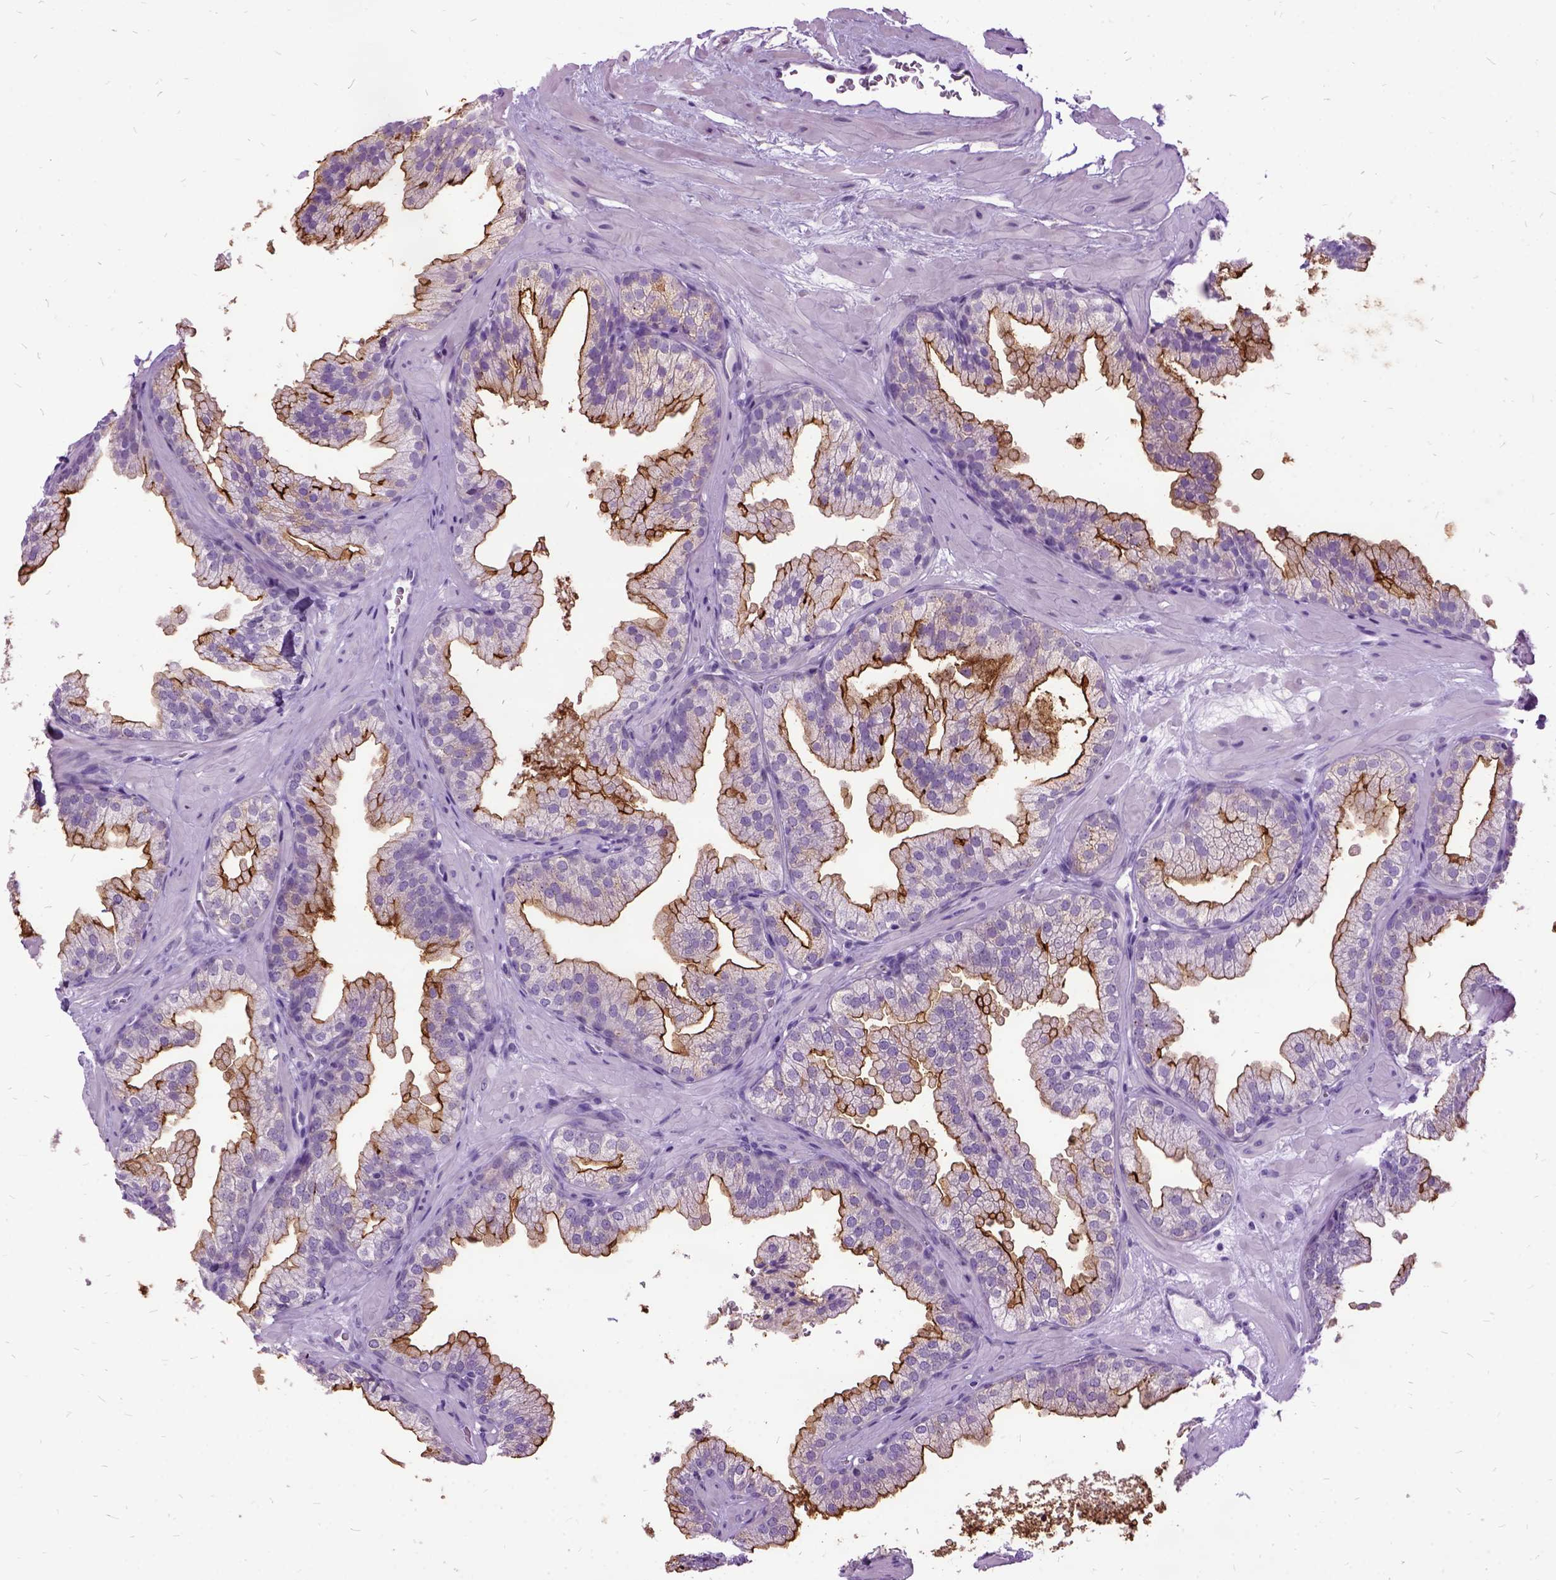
{"staining": {"intensity": "strong", "quantity": "25%-75%", "location": "cytoplasmic/membranous"}, "tissue": "prostate", "cell_type": "Glandular cells", "image_type": "normal", "snomed": [{"axis": "morphology", "description": "Normal tissue, NOS"}, {"axis": "topography", "description": "Prostate"}], "caption": "Prostate stained with immunohistochemistry (IHC) demonstrates strong cytoplasmic/membranous staining in about 25%-75% of glandular cells. The protein of interest is shown in brown color, while the nuclei are stained blue.", "gene": "MME", "patient": {"sex": "male", "age": 37}}